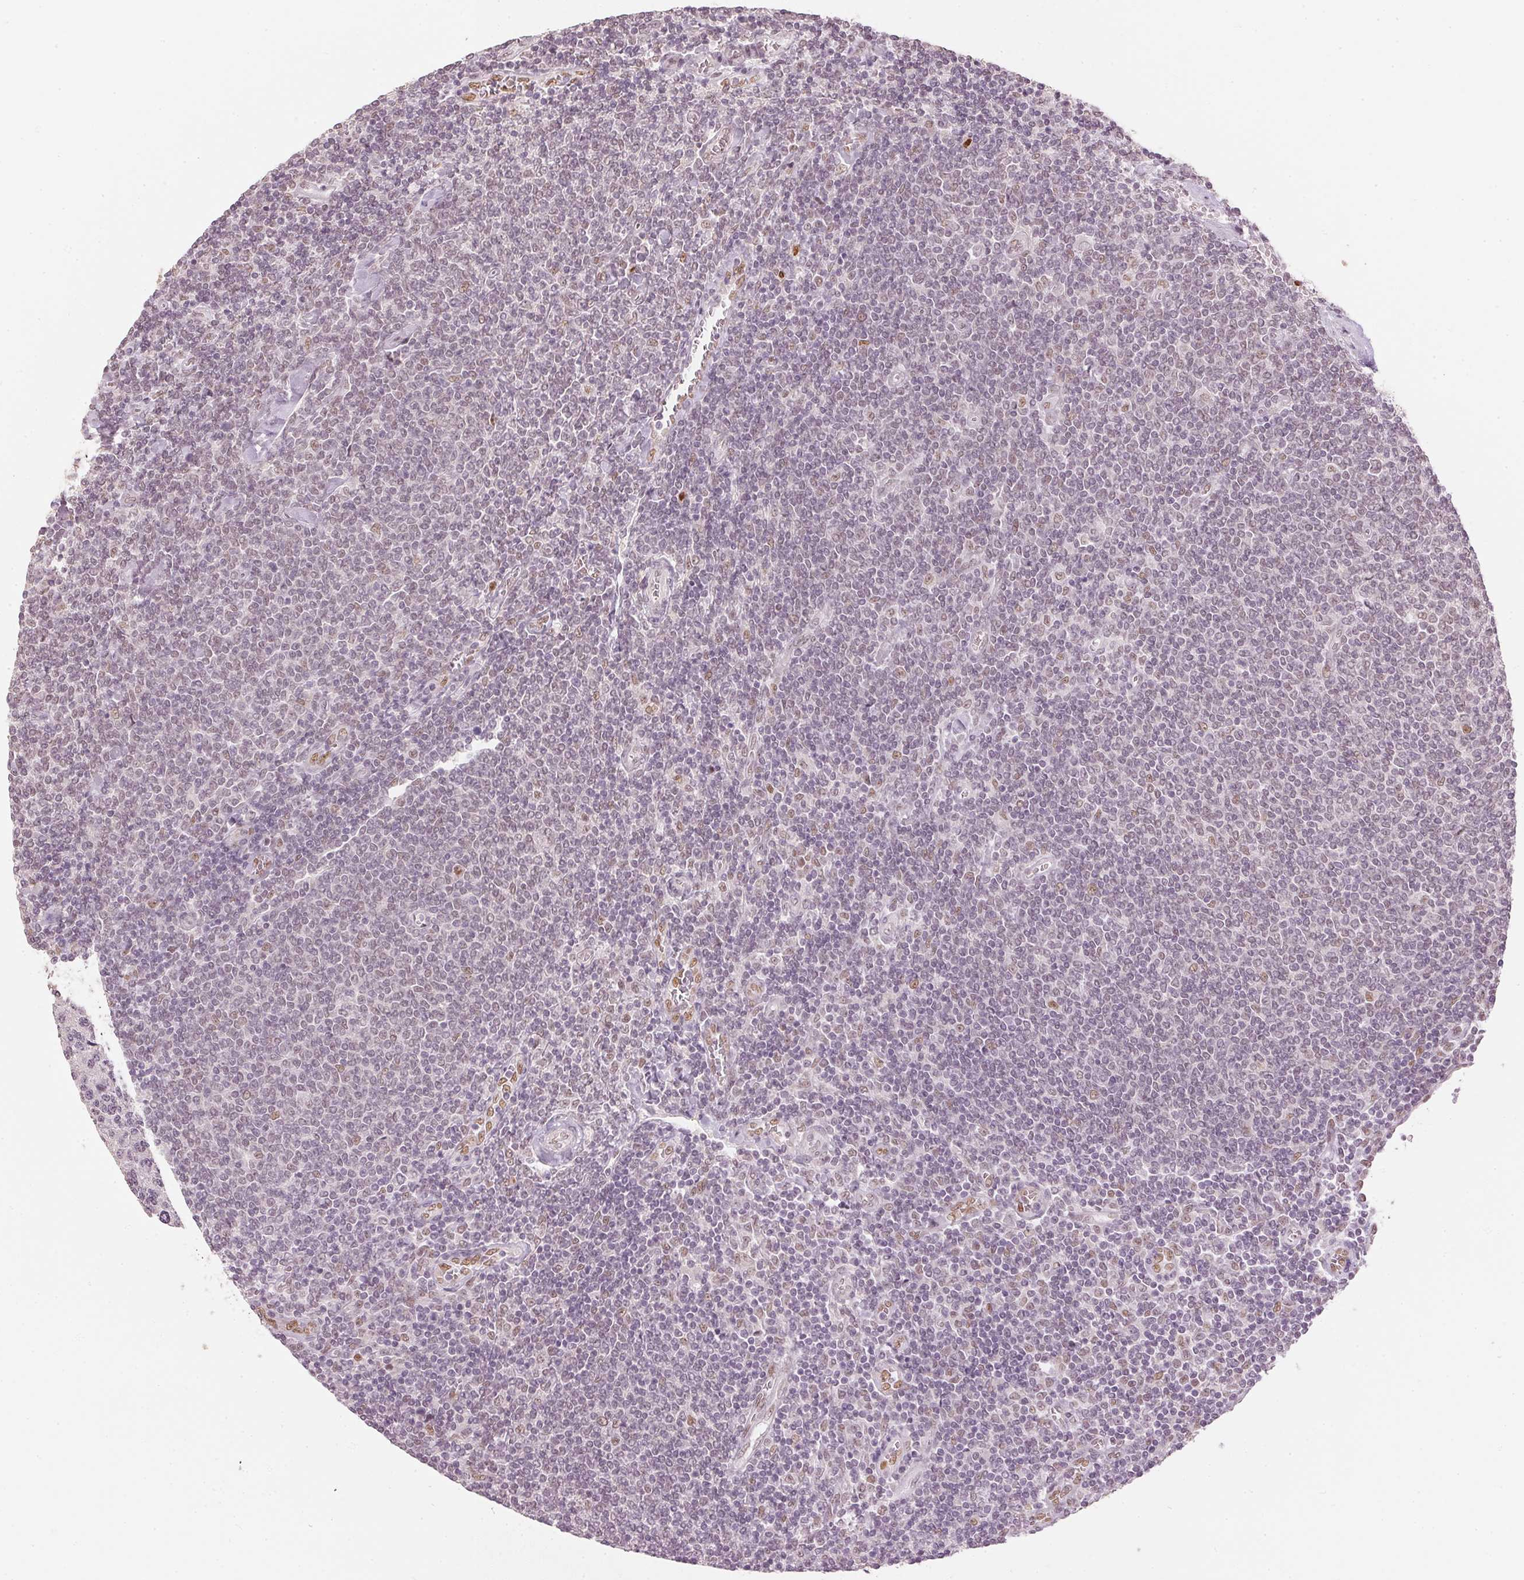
{"staining": {"intensity": "moderate", "quantity": "<25%", "location": "nuclear"}, "tissue": "lymphoma", "cell_type": "Tumor cells", "image_type": "cancer", "snomed": [{"axis": "morphology", "description": "Malignant lymphoma, non-Hodgkin's type, Low grade"}, {"axis": "topography", "description": "Lymph node"}], "caption": "Immunohistochemical staining of low-grade malignant lymphoma, non-Hodgkin's type shows moderate nuclear protein staining in approximately <25% of tumor cells.", "gene": "SLC39A3", "patient": {"sex": "male", "age": 52}}